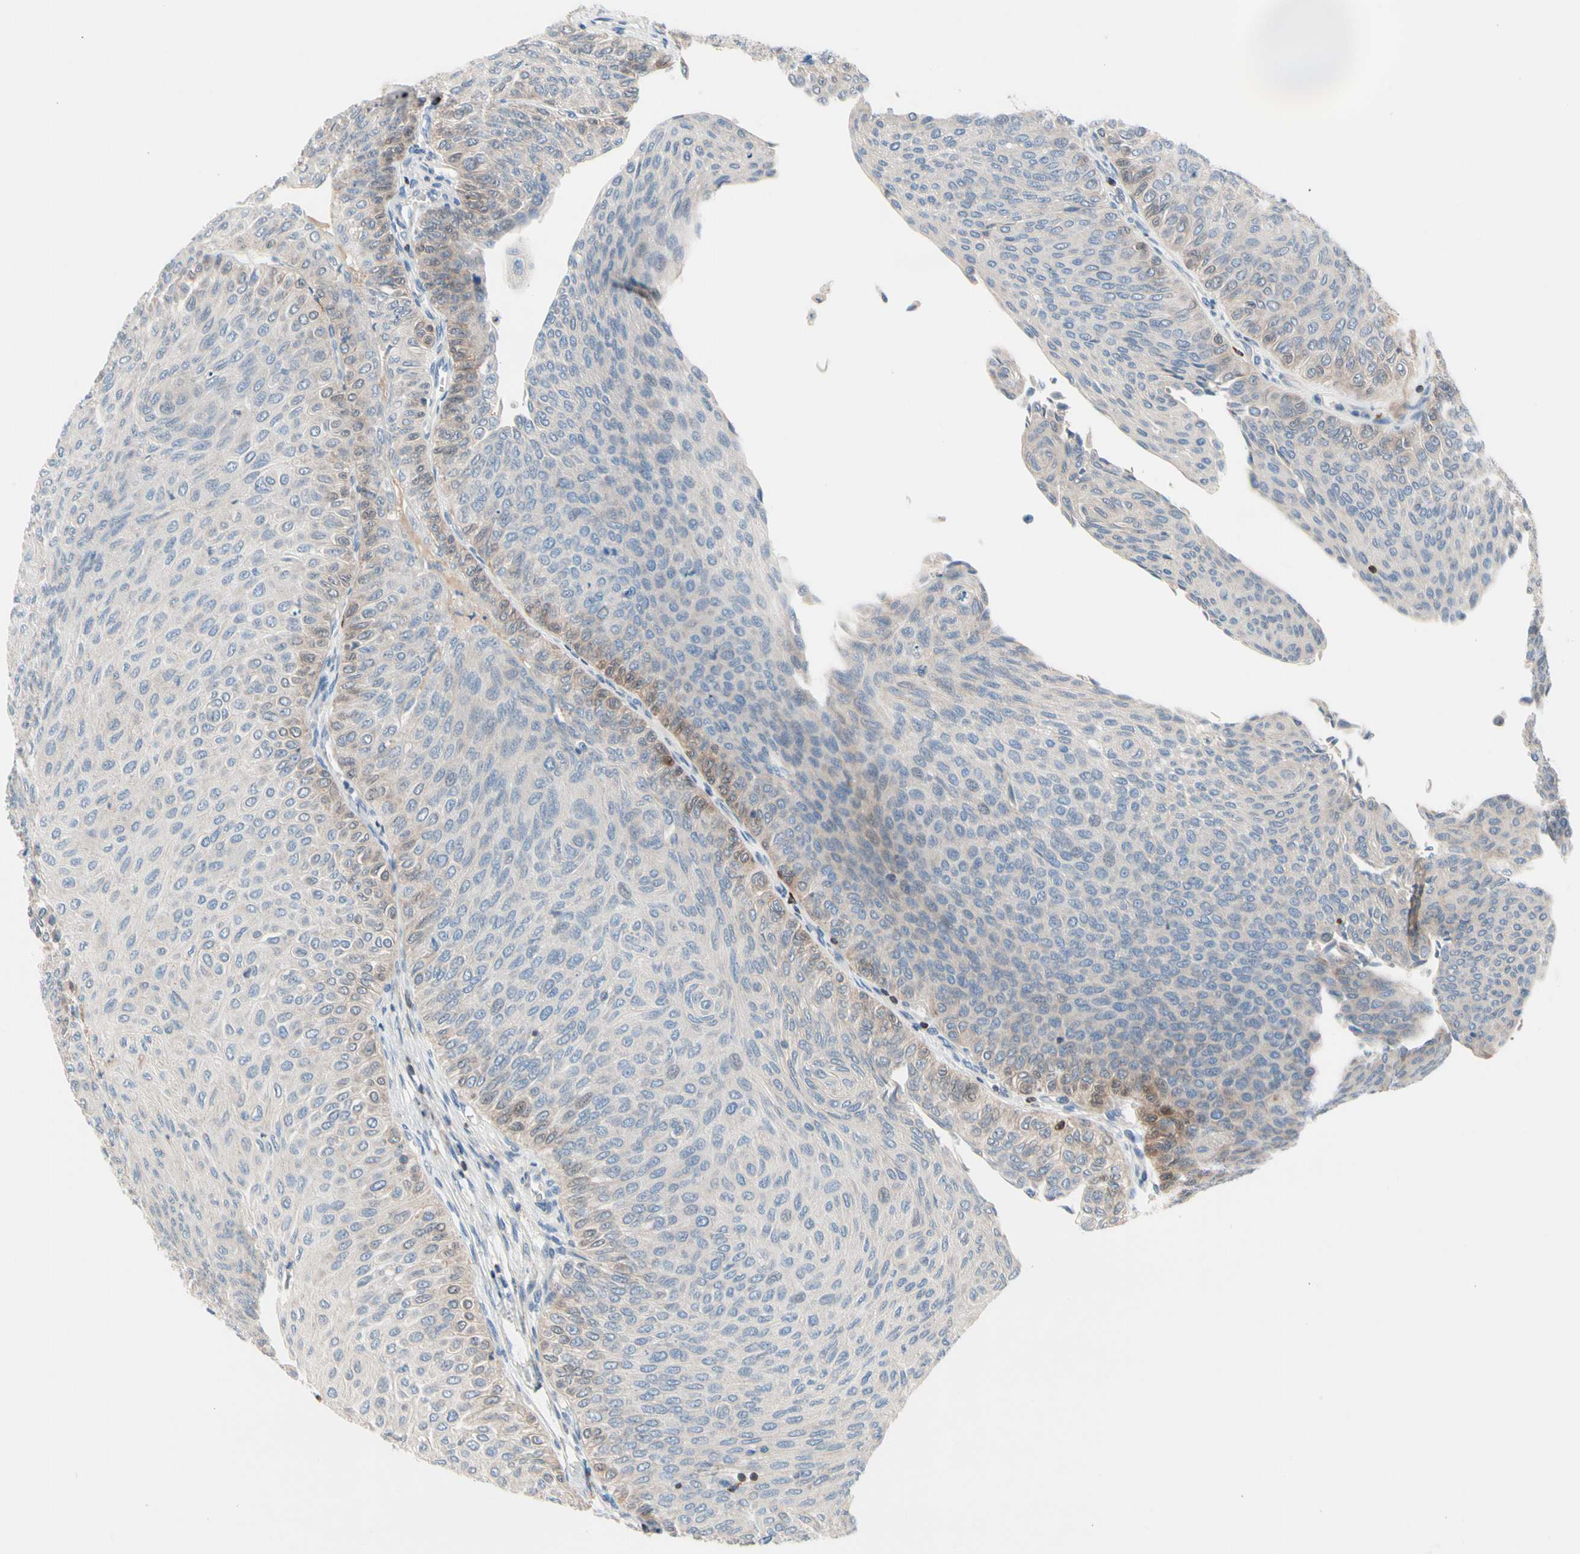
{"staining": {"intensity": "negative", "quantity": "none", "location": "none"}, "tissue": "urothelial cancer", "cell_type": "Tumor cells", "image_type": "cancer", "snomed": [{"axis": "morphology", "description": "Urothelial carcinoma, Low grade"}, {"axis": "topography", "description": "Urinary bladder"}], "caption": "High power microscopy photomicrograph of an immunohistochemistry (IHC) photomicrograph of low-grade urothelial carcinoma, revealing no significant expression in tumor cells. The staining is performed using DAB (3,3'-diaminobenzidine) brown chromogen with nuclei counter-stained in using hematoxylin.", "gene": "MAP3K3", "patient": {"sex": "male", "age": 78}}